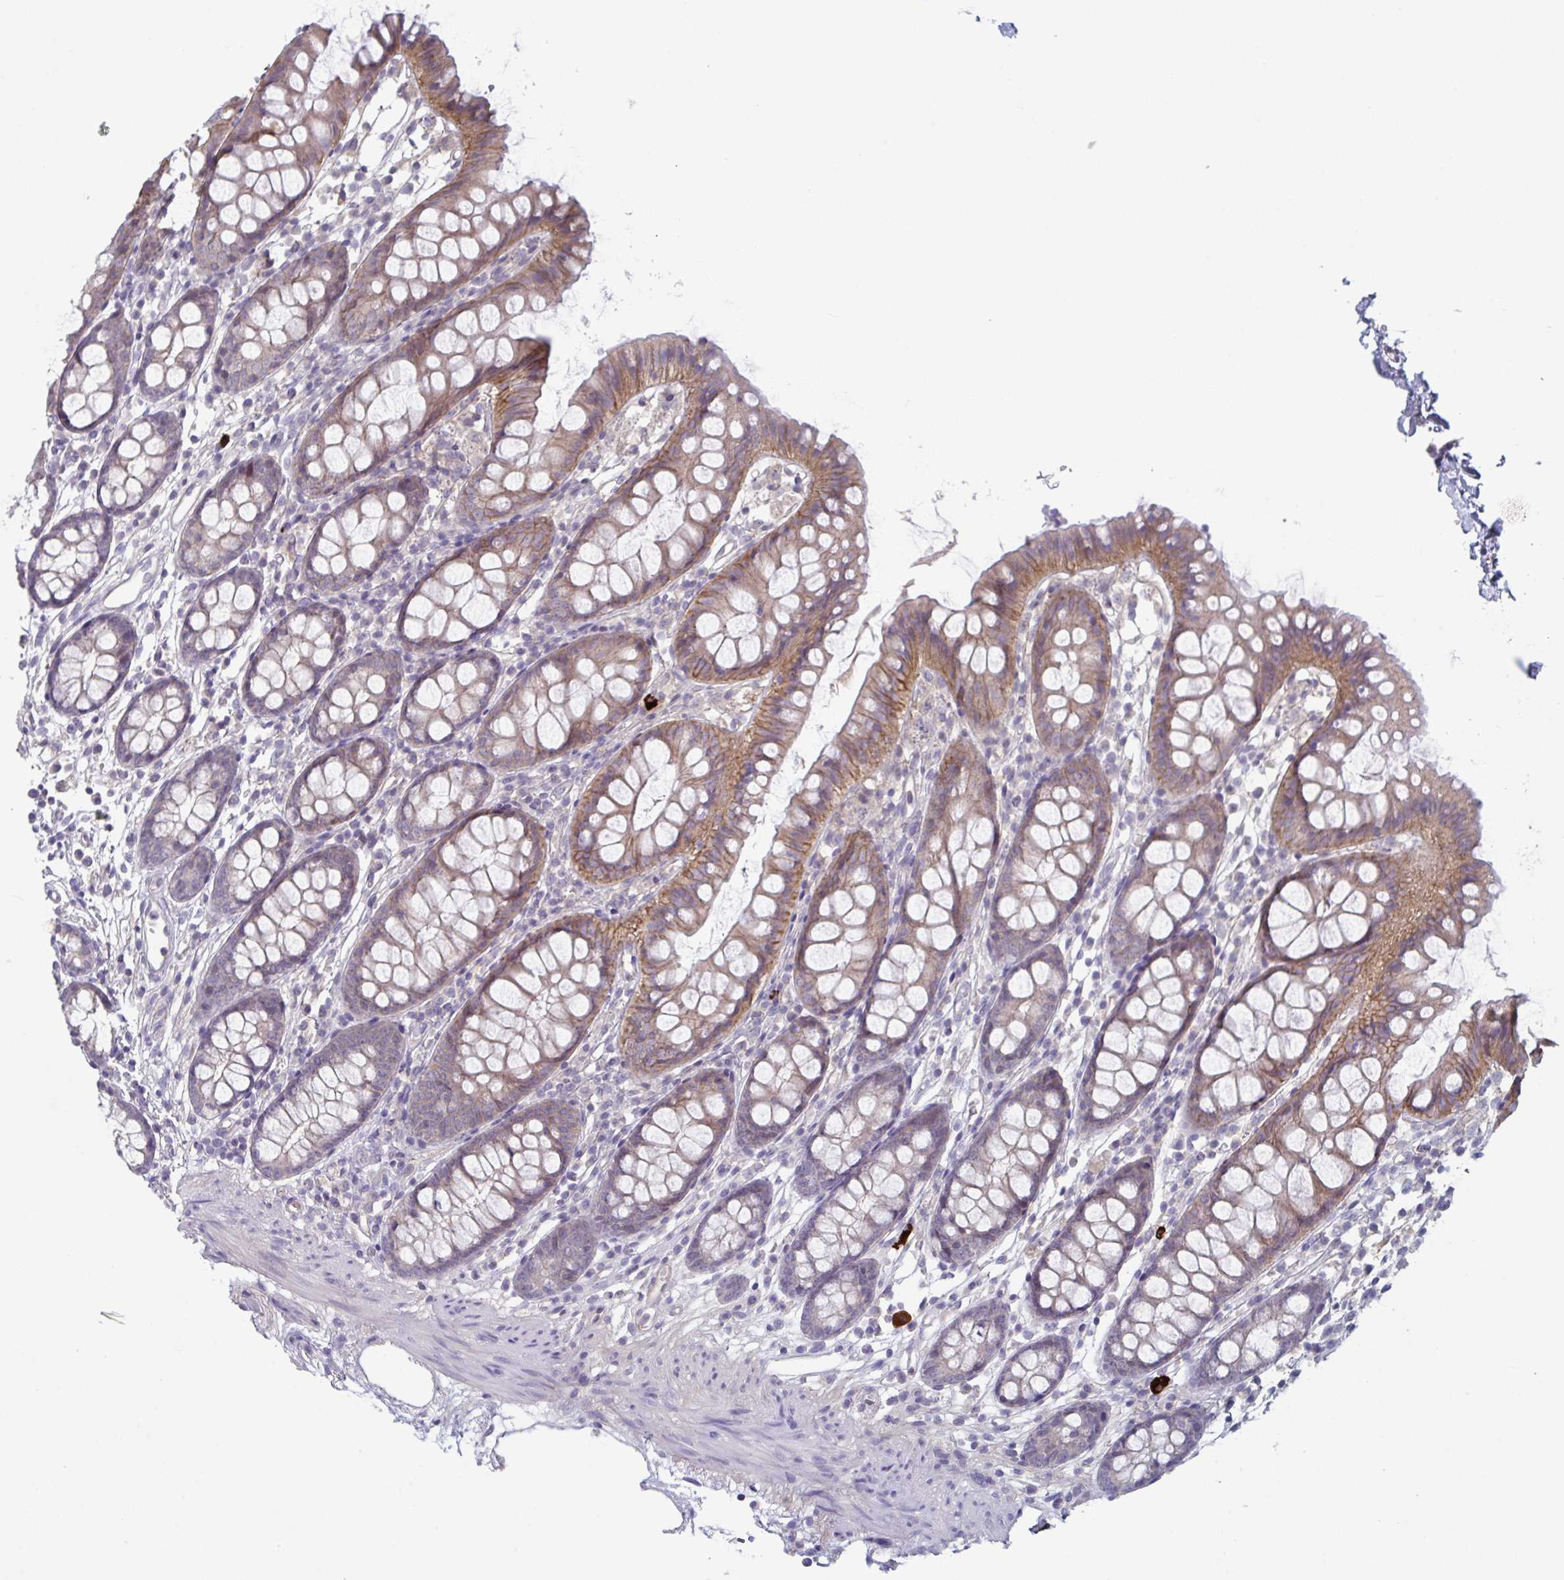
{"staining": {"intensity": "weak", "quantity": ">75%", "location": "cytoplasmic/membranous"}, "tissue": "colon", "cell_type": "Endothelial cells", "image_type": "normal", "snomed": [{"axis": "morphology", "description": "Normal tissue, NOS"}, {"axis": "topography", "description": "Colon"}], "caption": "This photomicrograph demonstrates IHC staining of benign human colon, with low weak cytoplasmic/membranous staining in approximately >75% of endothelial cells.", "gene": "STK26", "patient": {"sex": "female", "age": 84}}